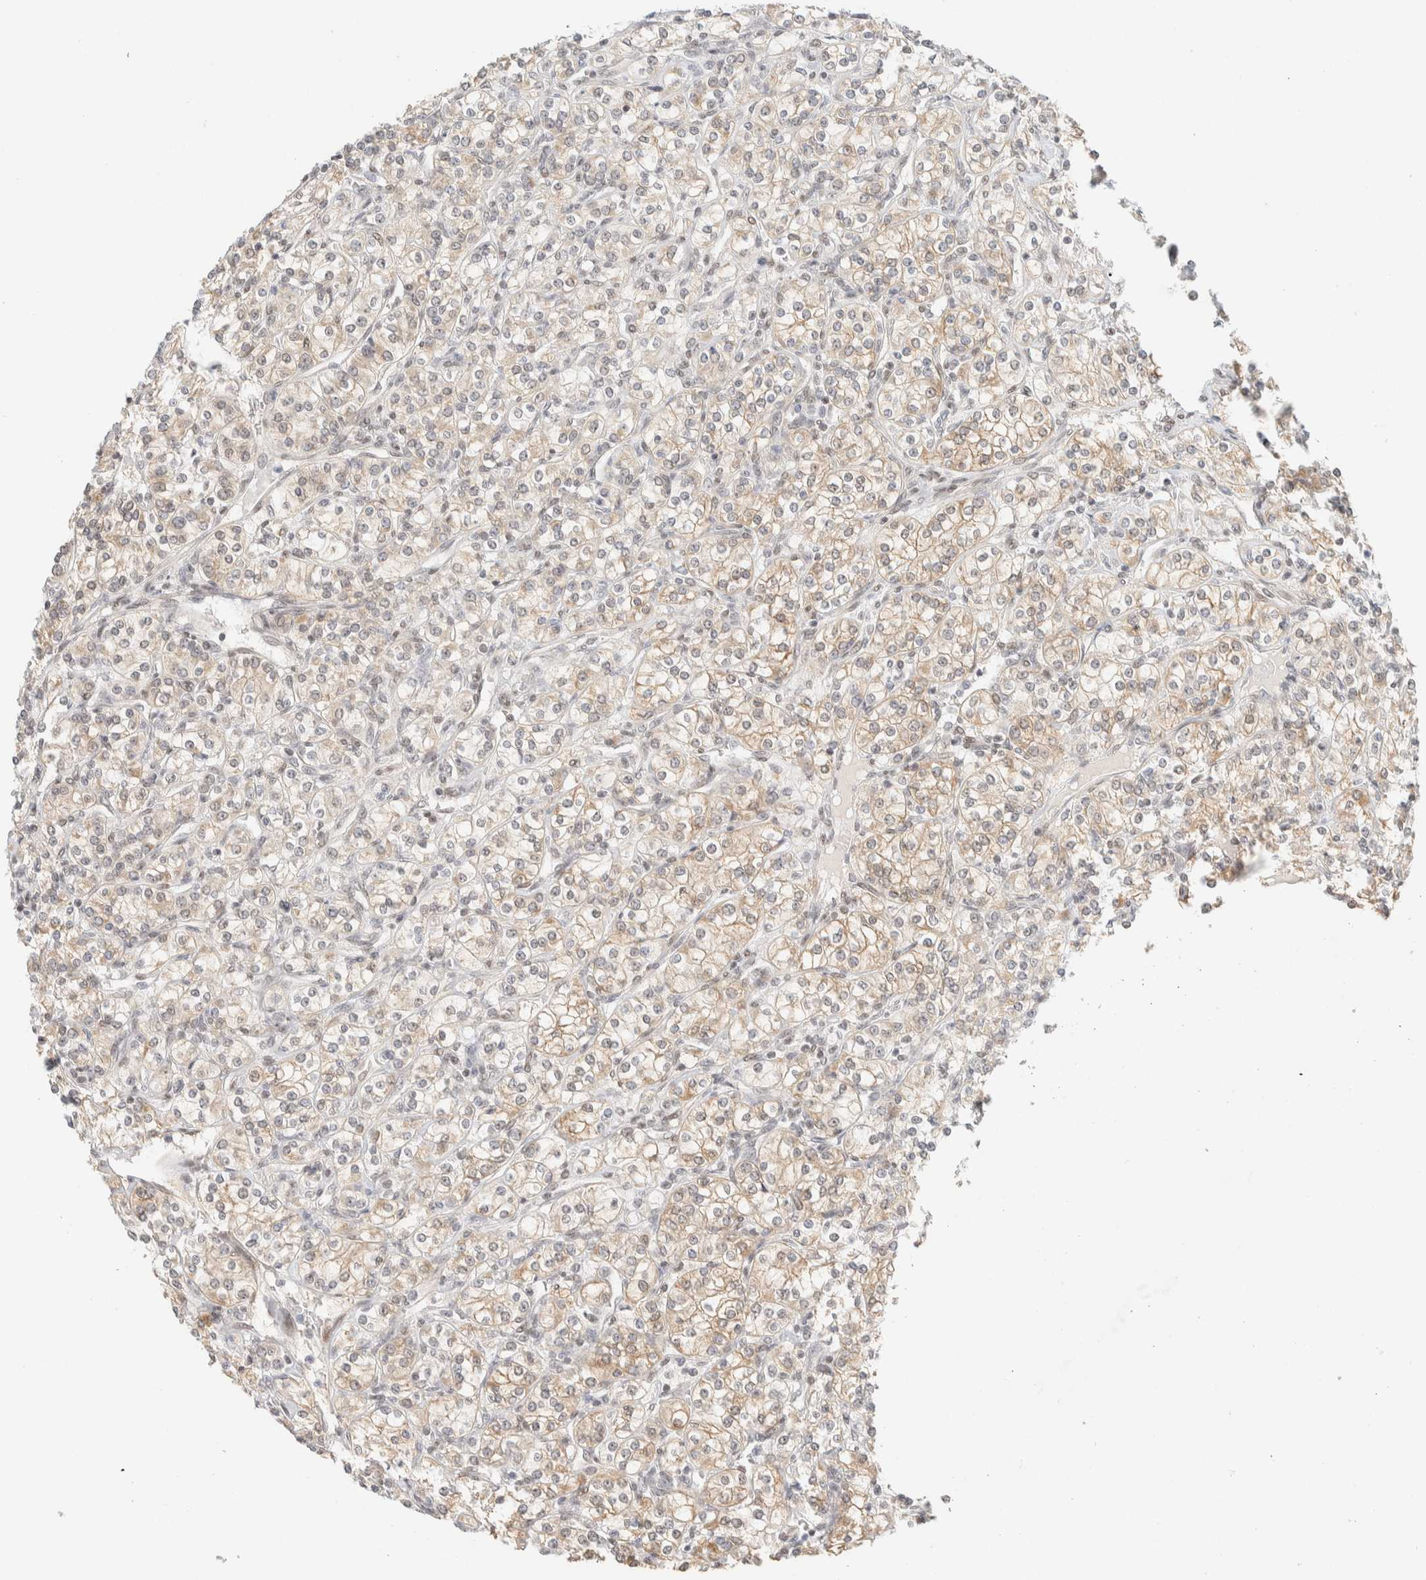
{"staining": {"intensity": "weak", "quantity": ">75%", "location": "cytoplasmic/membranous"}, "tissue": "renal cancer", "cell_type": "Tumor cells", "image_type": "cancer", "snomed": [{"axis": "morphology", "description": "Adenocarcinoma, NOS"}, {"axis": "topography", "description": "Kidney"}], "caption": "A micrograph of renal adenocarcinoma stained for a protein exhibits weak cytoplasmic/membranous brown staining in tumor cells.", "gene": "PYGO2", "patient": {"sex": "male", "age": 77}}